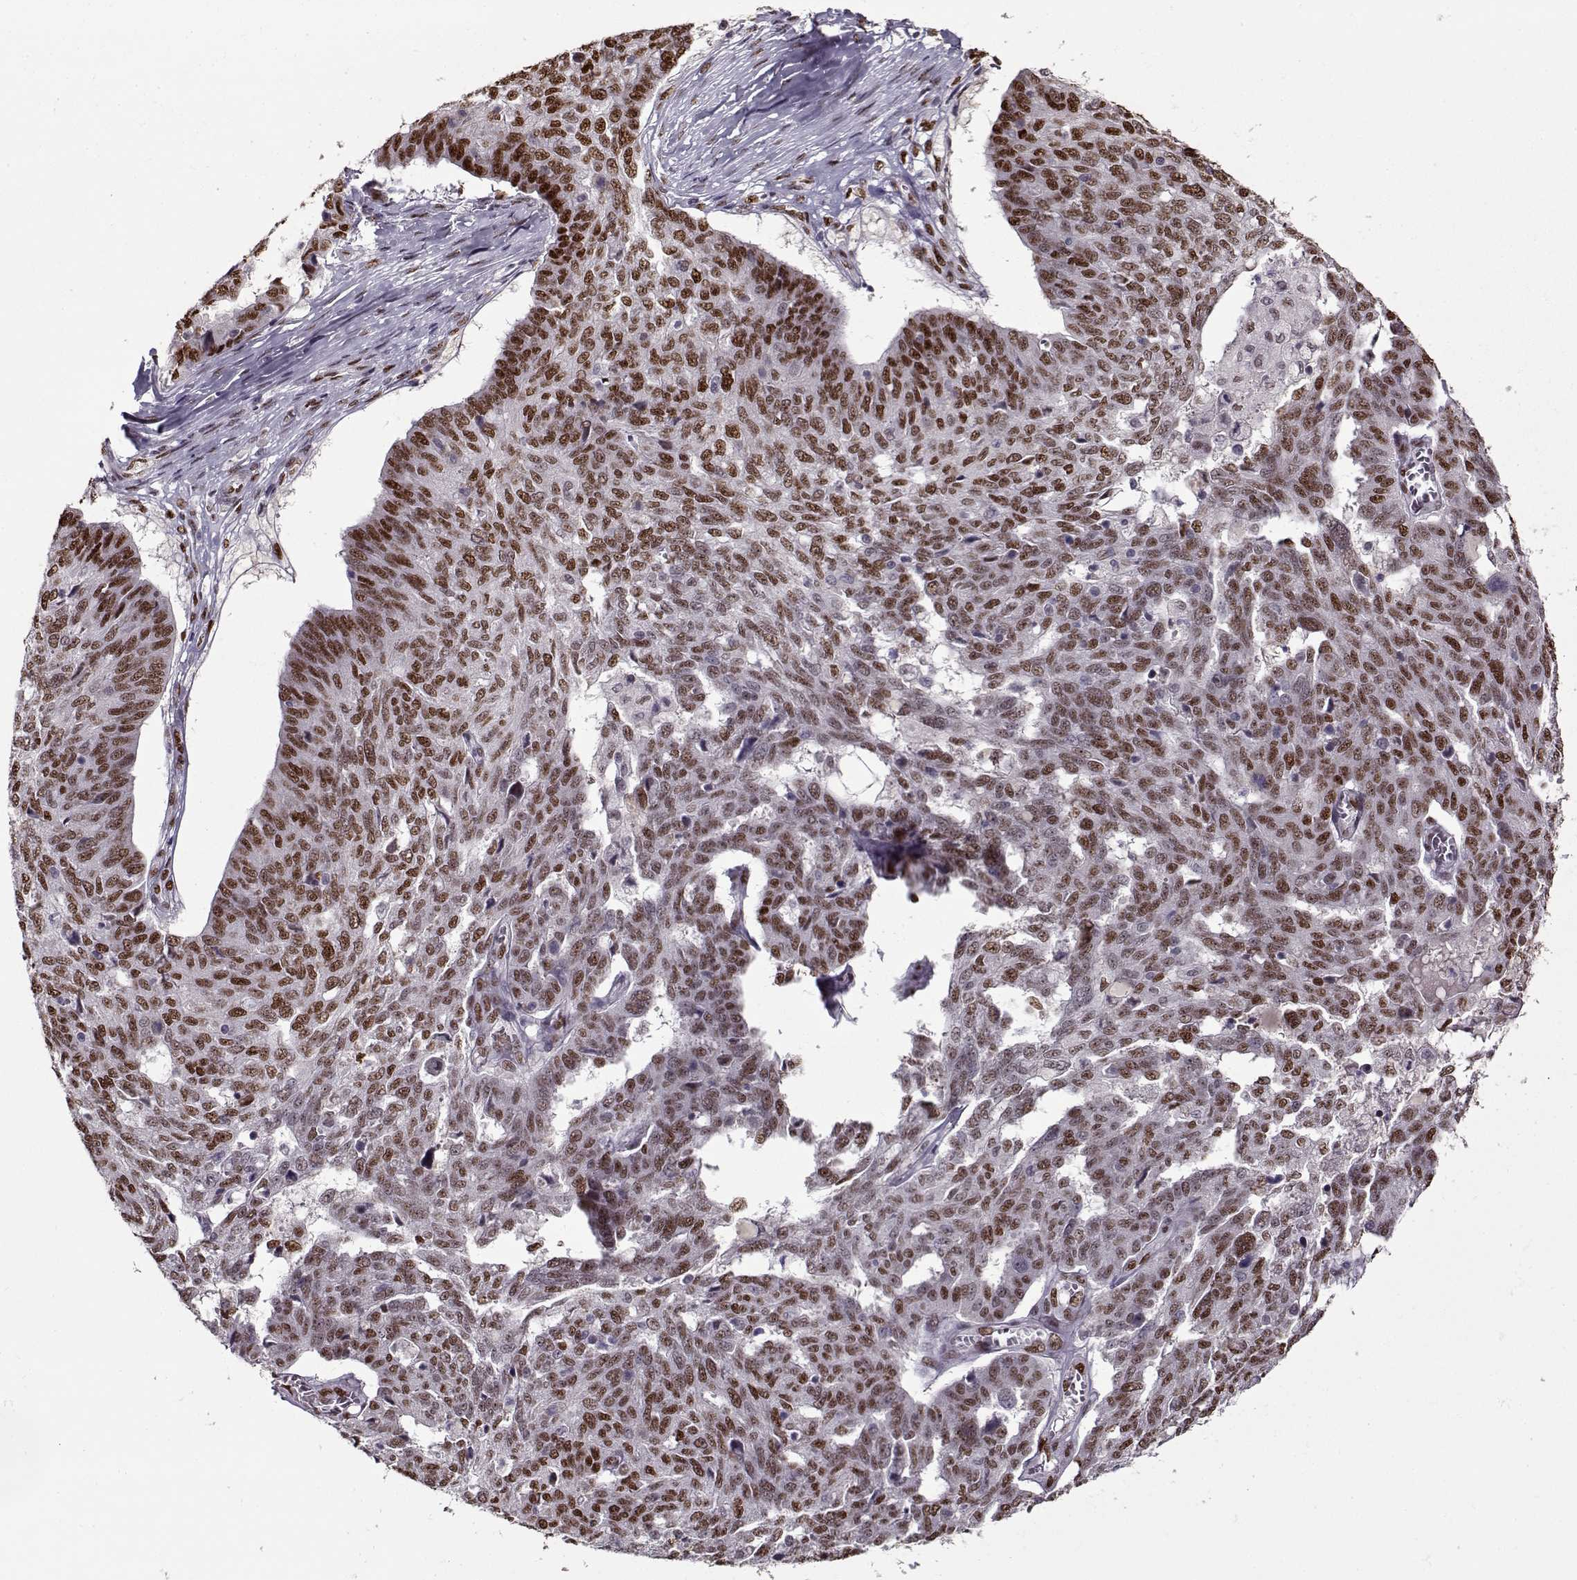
{"staining": {"intensity": "moderate", "quantity": ">75%", "location": "nuclear"}, "tissue": "ovarian cancer", "cell_type": "Tumor cells", "image_type": "cancer", "snomed": [{"axis": "morphology", "description": "Cystadenocarcinoma, serous, NOS"}, {"axis": "topography", "description": "Ovary"}], "caption": "Ovarian cancer (serous cystadenocarcinoma) tissue reveals moderate nuclear expression in about >75% of tumor cells, visualized by immunohistochemistry. (DAB IHC, brown staining for protein, blue staining for nuclei).", "gene": "PRMT8", "patient": {"sex": "female", "age": 67}}